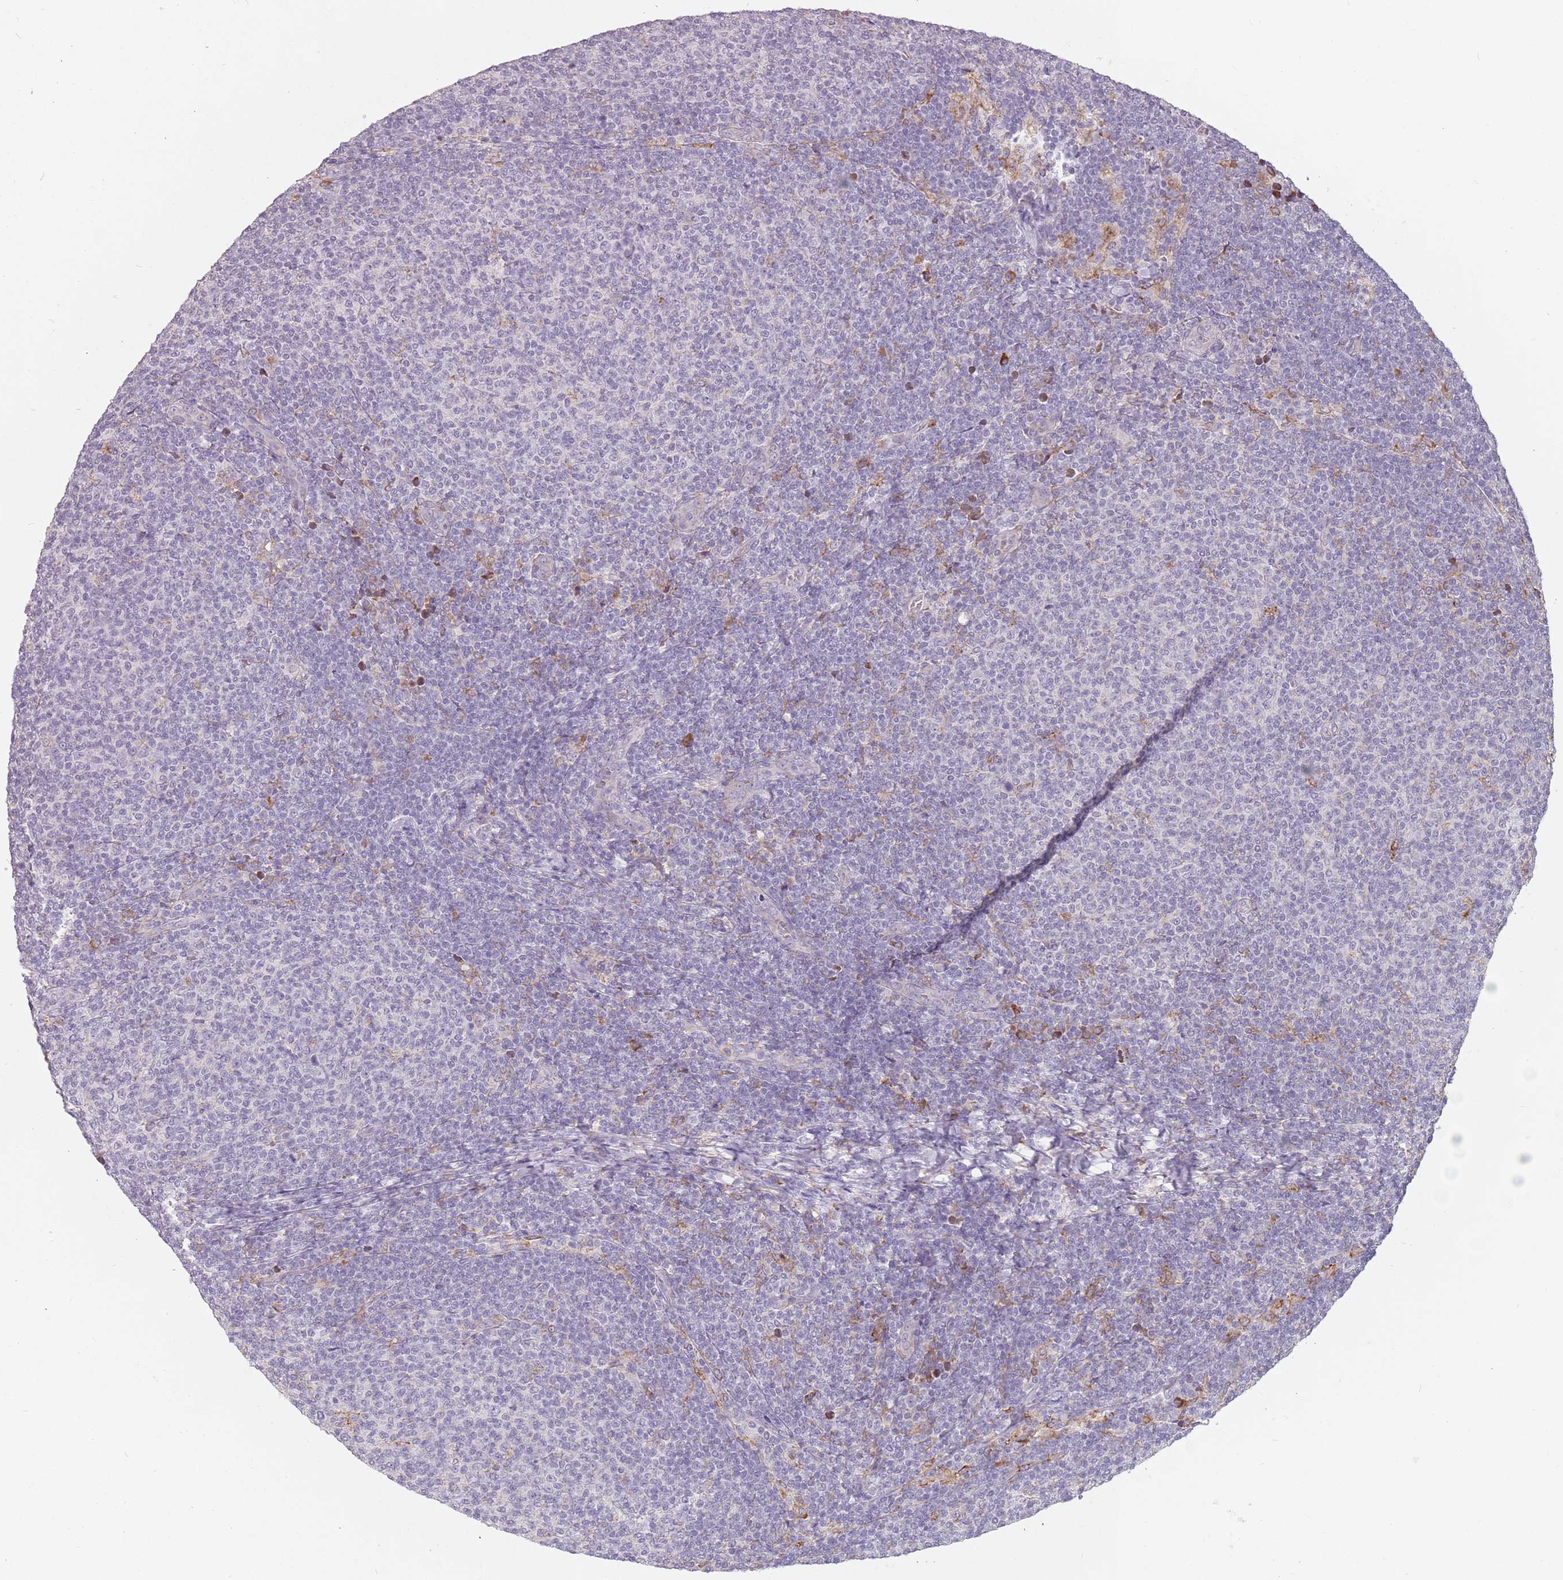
{"staining": {"intensity": "negative", "quantity": "none", "location": "none"}, "tissue": "lymphoma", "cell_type": "Tumor cells", "image_type": "cancer", "snomed": [{"axis": "morphology", "description": "Malignant lymphoma, non-Hodgkin's type, Low grade"}, {"axis": "topography", "description": "Lymph node"}], "caption": "Immunohistochemistry histopathology image of neoplastic tissue: lymphoma stained with DAB (3,3'-diaminobenzidine) demonstrates no significant protein staining in tumor cells.", "gene": "RPS9", "patient": {"sex": "male", "age": 66}}